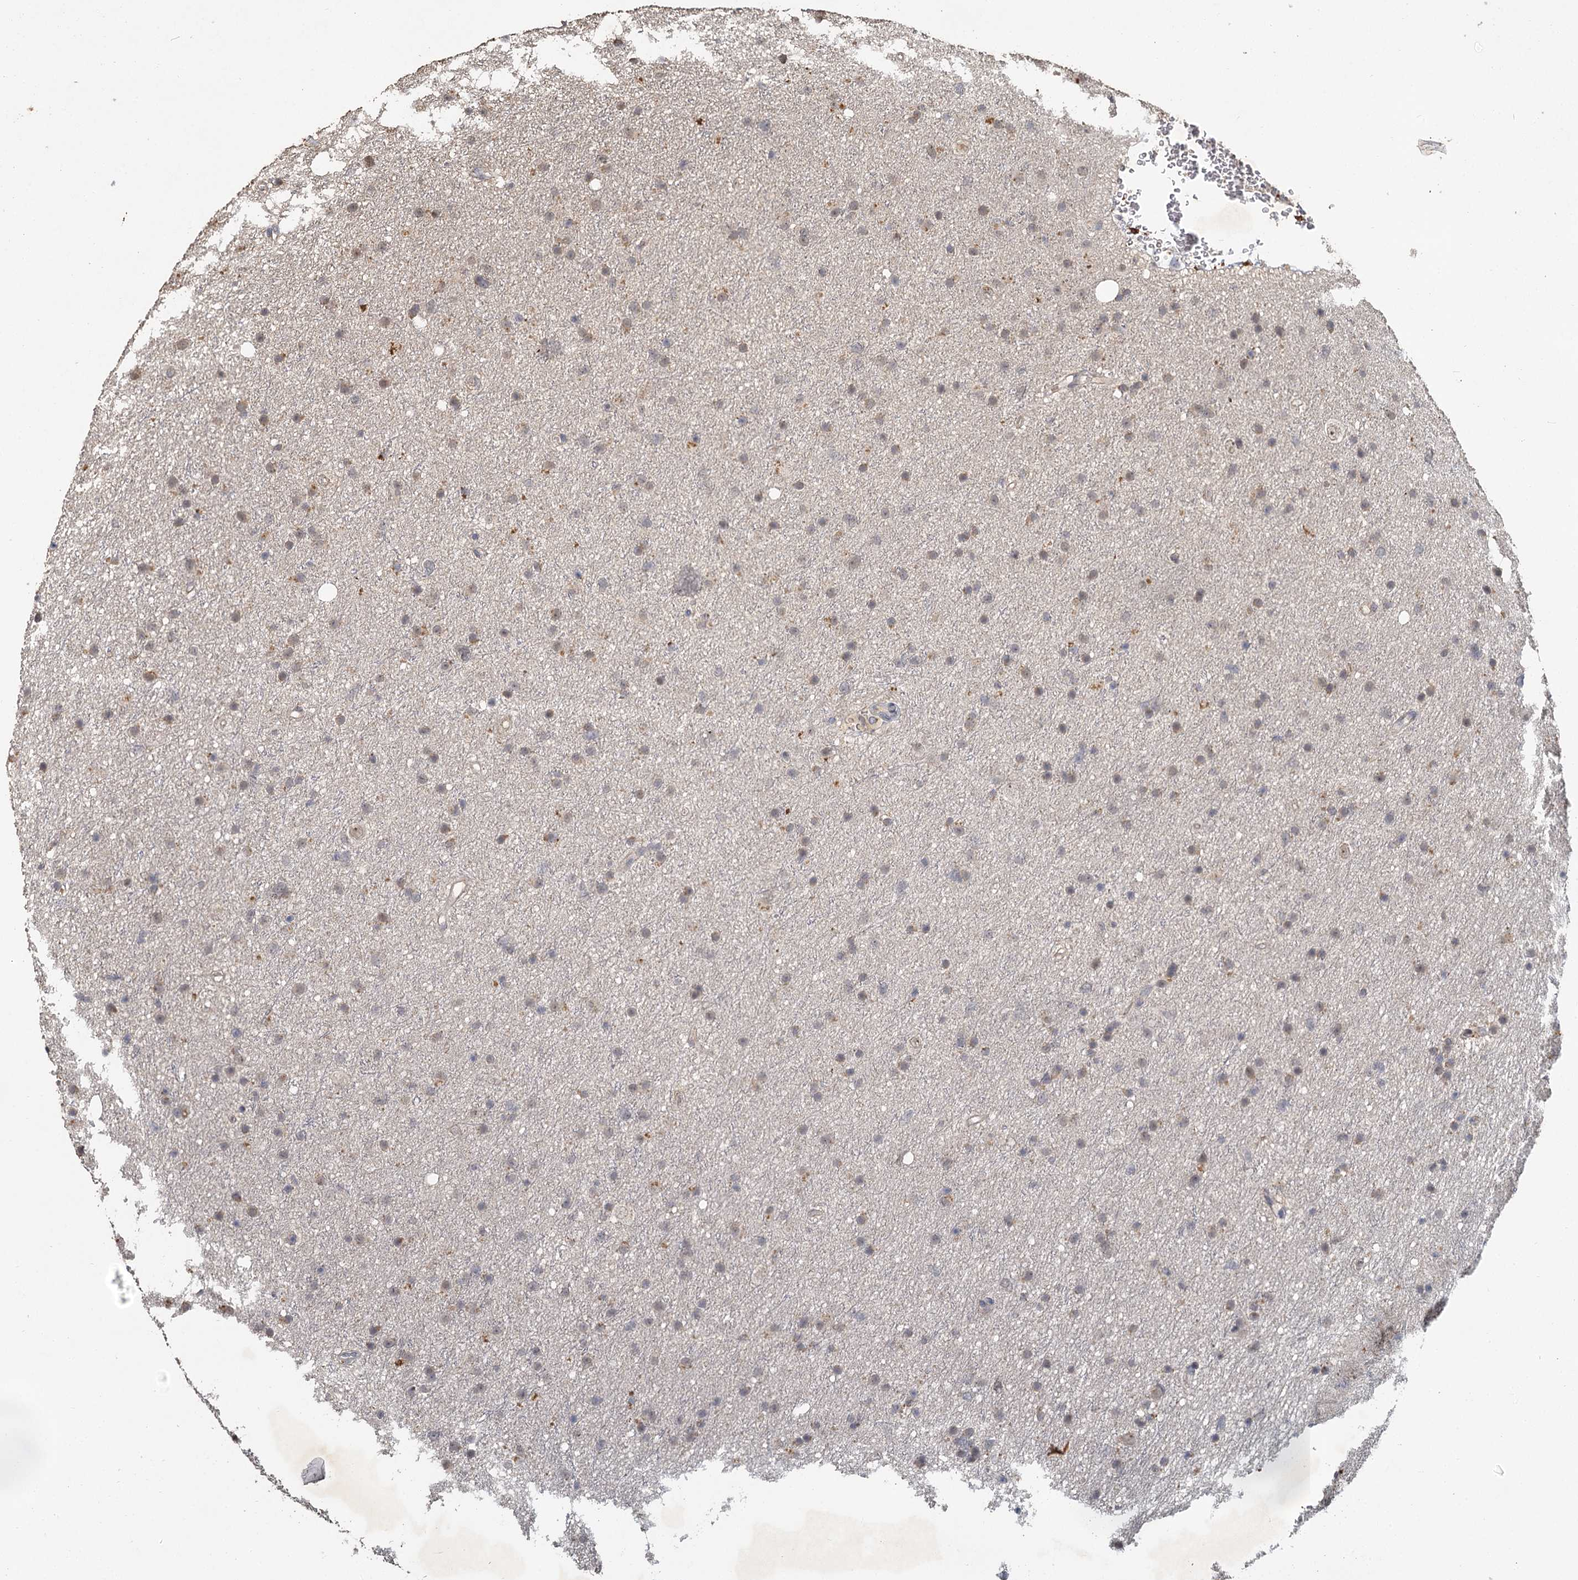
{"staining": {"intensity": "weak", "quantity": "<25%", "location": "cytoplasmic/membranous"}, "tissue": "glioma", "cell_type": "Tumor cells", "image_type": "cancer", "snomed": [{"axis": "morphology", "description": "Glioma, malignant, Low grade"}, {"axis": "topography", "description": "Cerebral cortex"}], "caption": "Glioma stained for a protein using IHC demonstrates no expression tumor cells.", "gene": "MUCL1", "patient": {"sex": "female", "age": 39}}